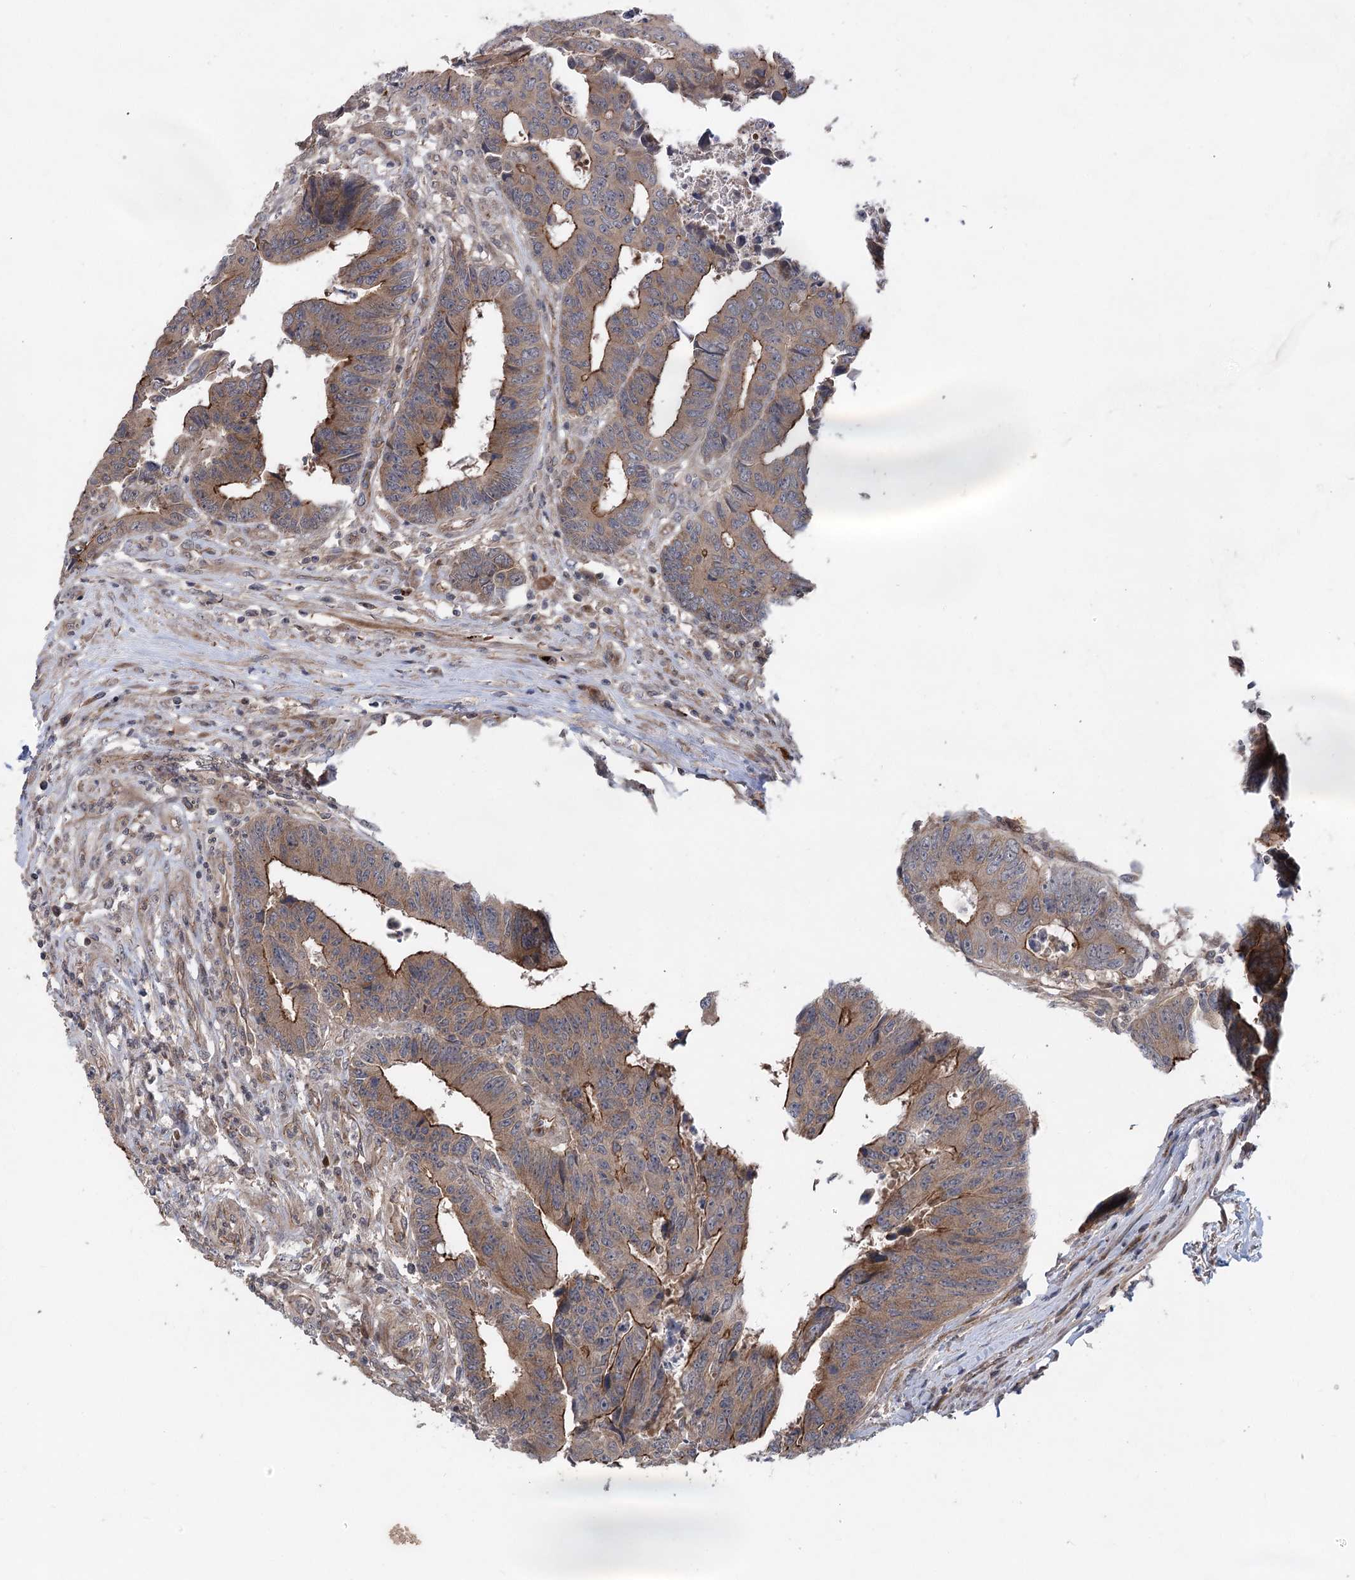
{"staining": {"intensity": "moderate", "quantity": ">75%", "location": "cytoplasmic/membranous"}, "tissue": "colorectal cancer", "cell_type": "Tumor cells", "image_type": "cancer", "snomed": [{"axis": "morphology", "description": "Adenocarcinoma, NOS"}, {"axis": "topography", "description": "Rectum"}], "caption": "Human adenocarcinoma (colorectal) stained with a brown dye demonstrates moderate cytoplasmic/membranous positive expression in about >75% of tumor cells.", "gene": "METTL24", "patient": {"sex": "male", "age": 84}}